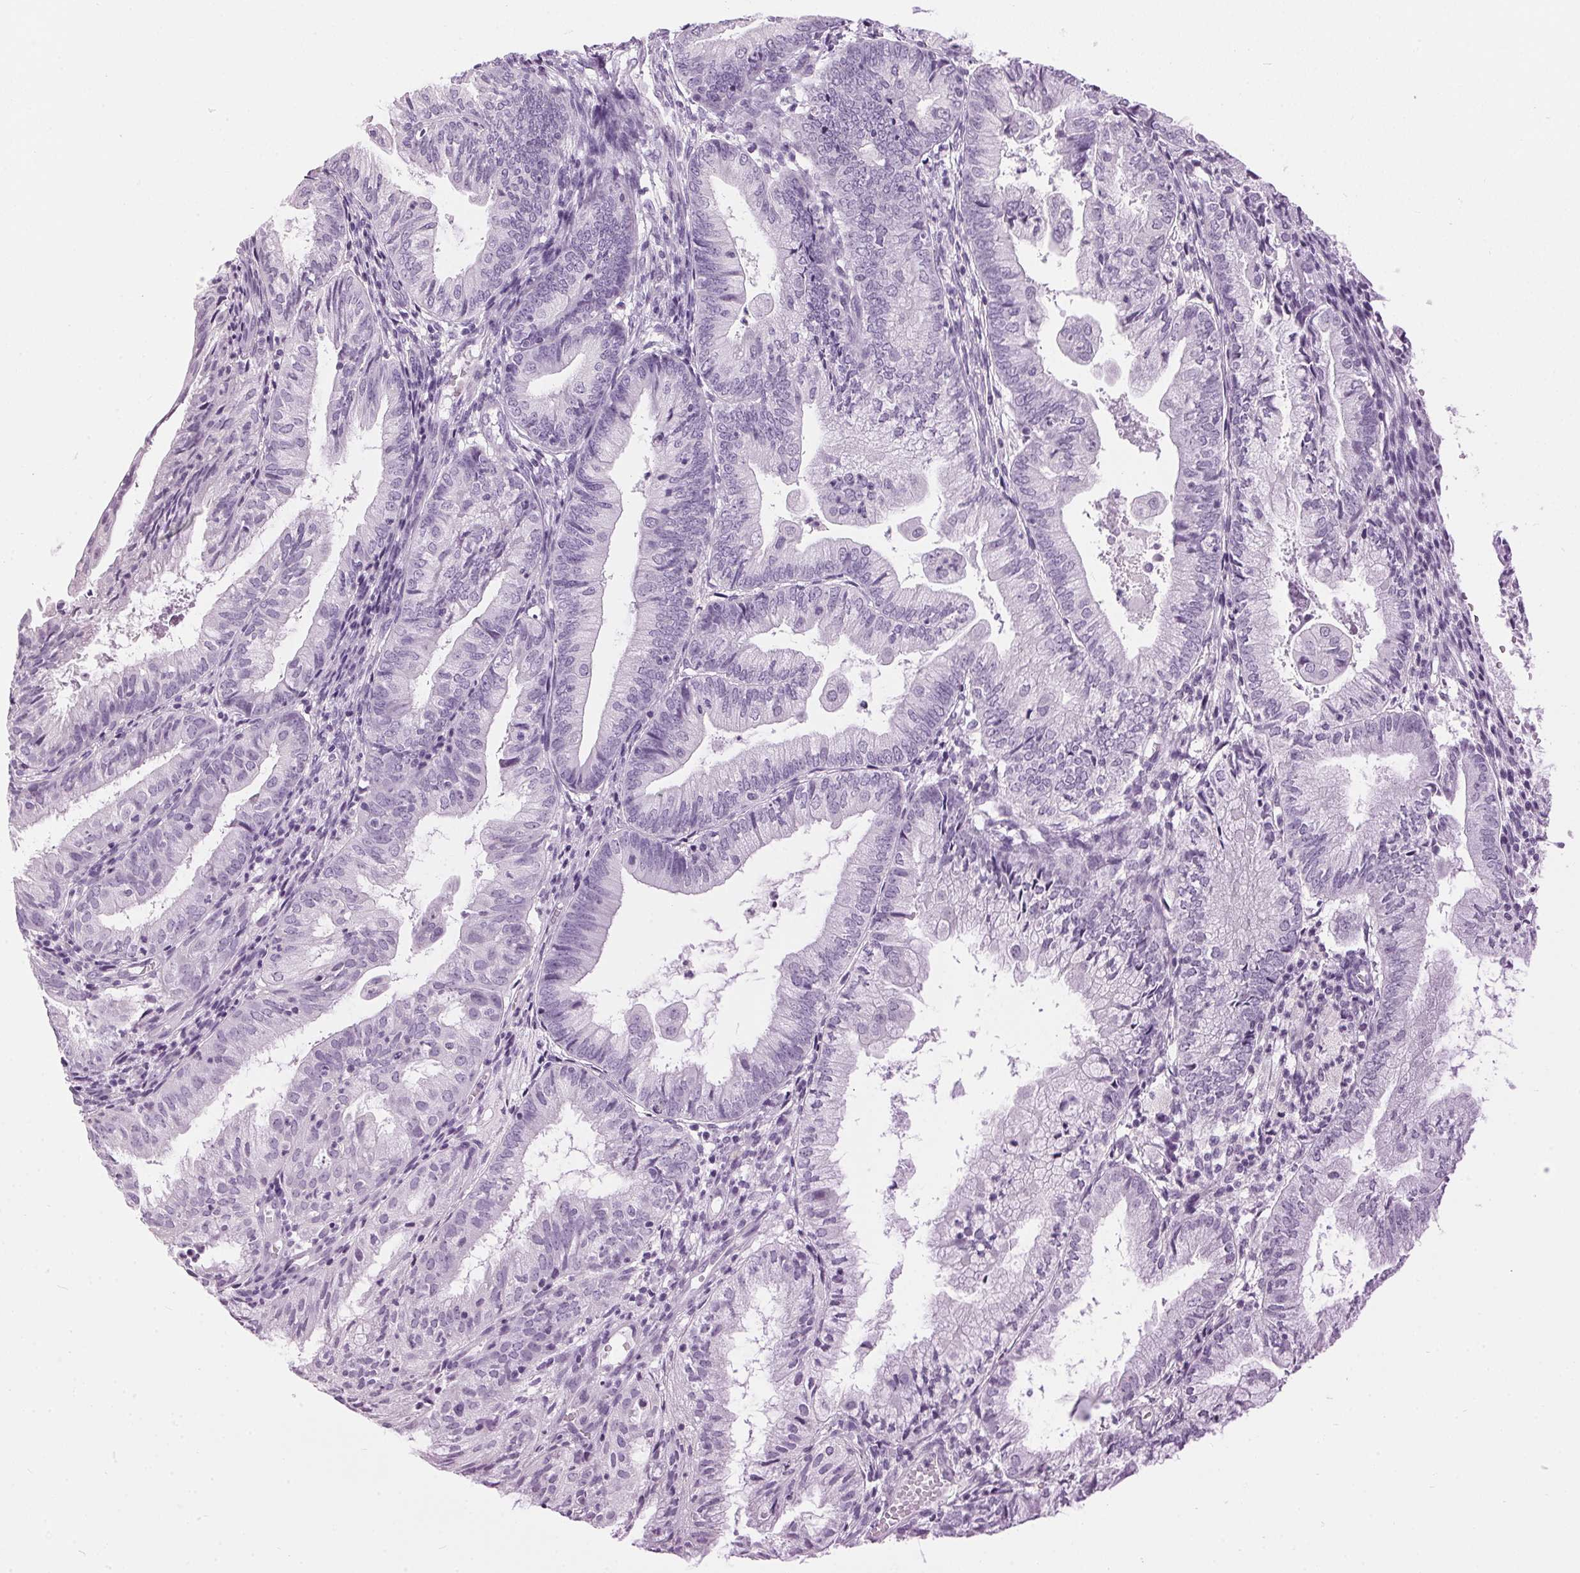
{"staining": {"intensity": "negative", "quantity": "none", "location": "none"}, "tissue": "endometrial cancer", "cell_type": "Tumor cells", "image_type": "cancer", "snomed": [{"axis": "morphology", "description": "Adenocarcinoma, NOS"}, {"axis": "topography", "description": "Endometrium"}], "caption": "The image displays no significant staining in tumor cells of endometrial cancer.", "gene": "SP7", "patient": {"sex": "female", "age": 55}}